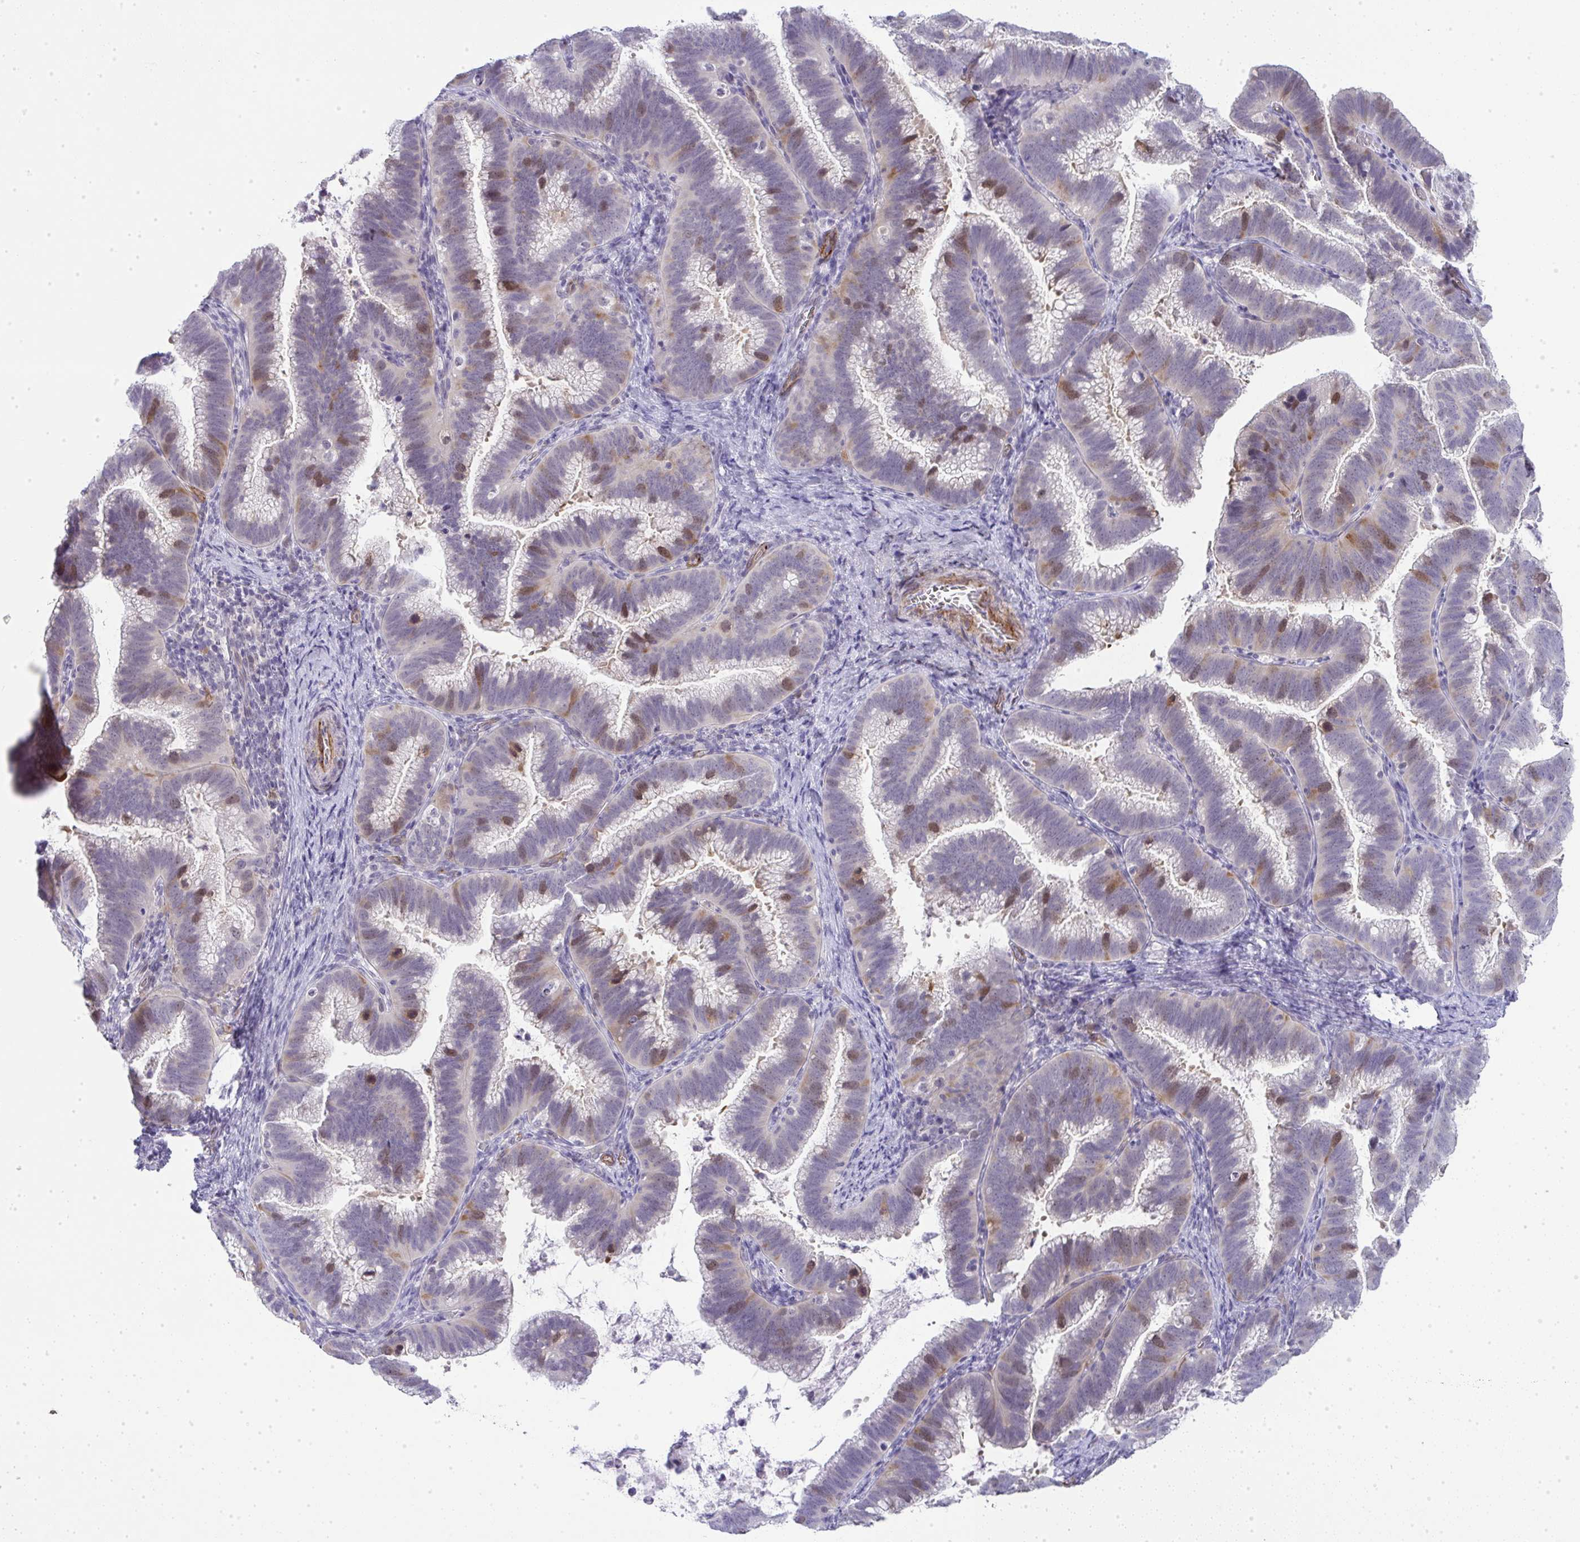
{"staining": {"intensity": "moderate", "quantity": "<25%", "location": "nuclear"}, "tissue": "cervical cancer", "cell_type": "Tumor cells", "image_type": "cancer", "snomed": [{"axis": "morphology", "description": "Adenocarcinoma, NOS"}, {"axis": "topography", "description": "Cervix"}], "caption": "IHC (DAB (3,3'-diaminobenzidine)) staining of cervical cancer (adenocarcinoma) shows moderate nuclear protein positivity in about <25% of tumor cells. The staining was performed using DAB to visualize the protein expression in brown, while the nuclei were stained in blue with hematoxylin (Magnification: 20x).", "gene": "UBE2S", "patient": {"sex": "female", "age": 61}}